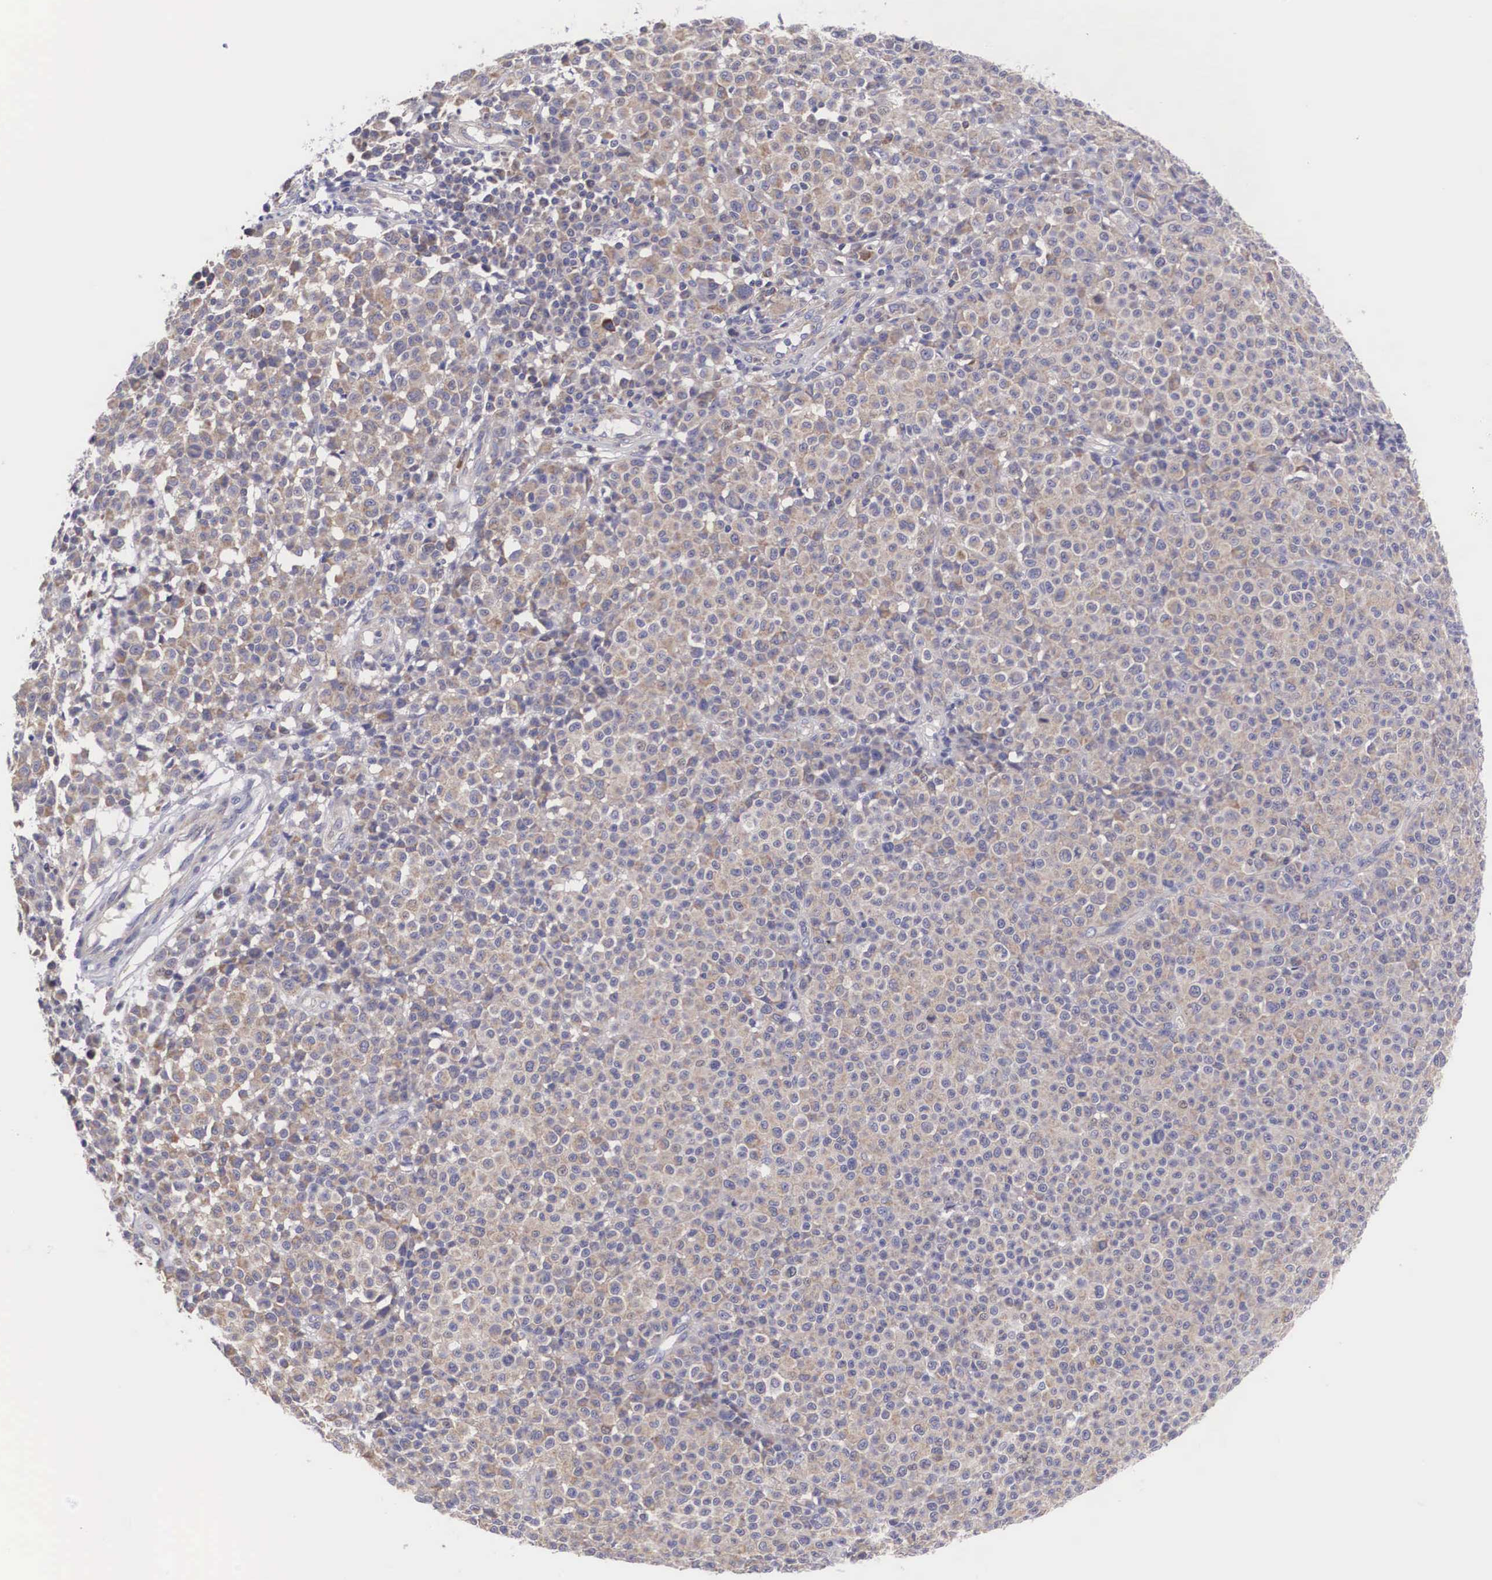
{"staining": {"intensity": "weak", "quantity": "<25%", "location": "cytoplasmic/membranous"}, "tissue": "melanoma", "cell_type": "Tumor cells", "image_type": "cancer", "snomed": [{"axis": "morphology", "description": "Malignant melanoma, Metastatic site"}, {"axis": "topography", "description": "Skin"}], "caption": "Human malignant melanoma (metastatic site) stained for a protein using immunohistochemistry exhibits no expression in tumor cells.", "gene": "TXLNG", "patient": {"sex": "male", "age": 32}}